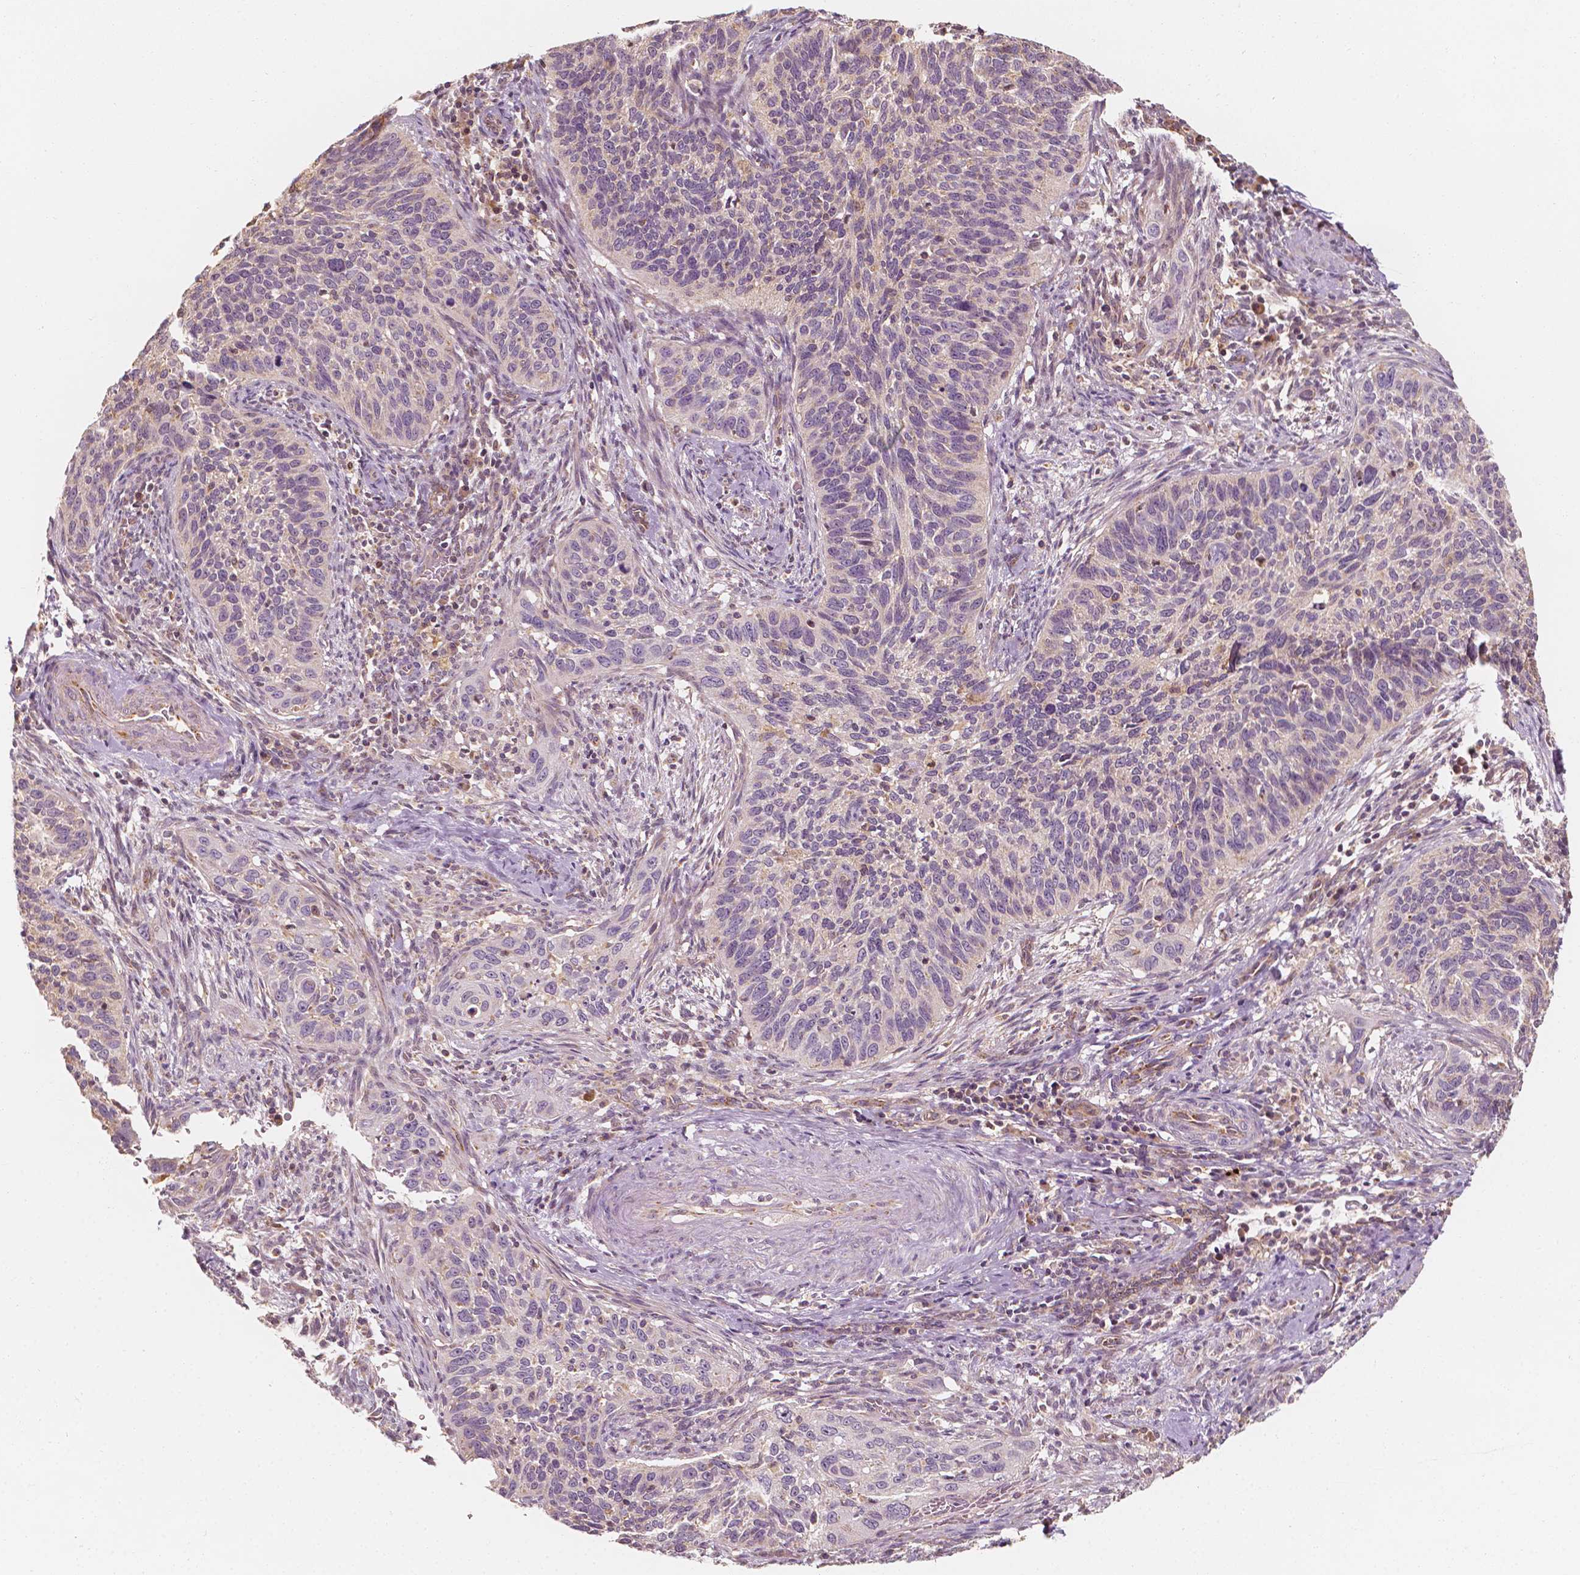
{"staining": {"intensity": "negative", "quantity": "none", "location": "none"}, "tissue": "cervical cancer", "cell_type": "Tumor cells", "image_type": "cancer", "snomed": [{"axis": "morphology", "description": "Squamous cell carcinoma, NOS"}, {"axis": "topography", "description": "Cervix"}], "caption": "DAB (3,3'-diaminobenzidine) immunohistochemical staining of human cervical cancer (squamous cell carcinoma) displays no significant positivity in tumor cells.", "gene": "SHPK", "patient": {"sex": "female", "age": 51}}